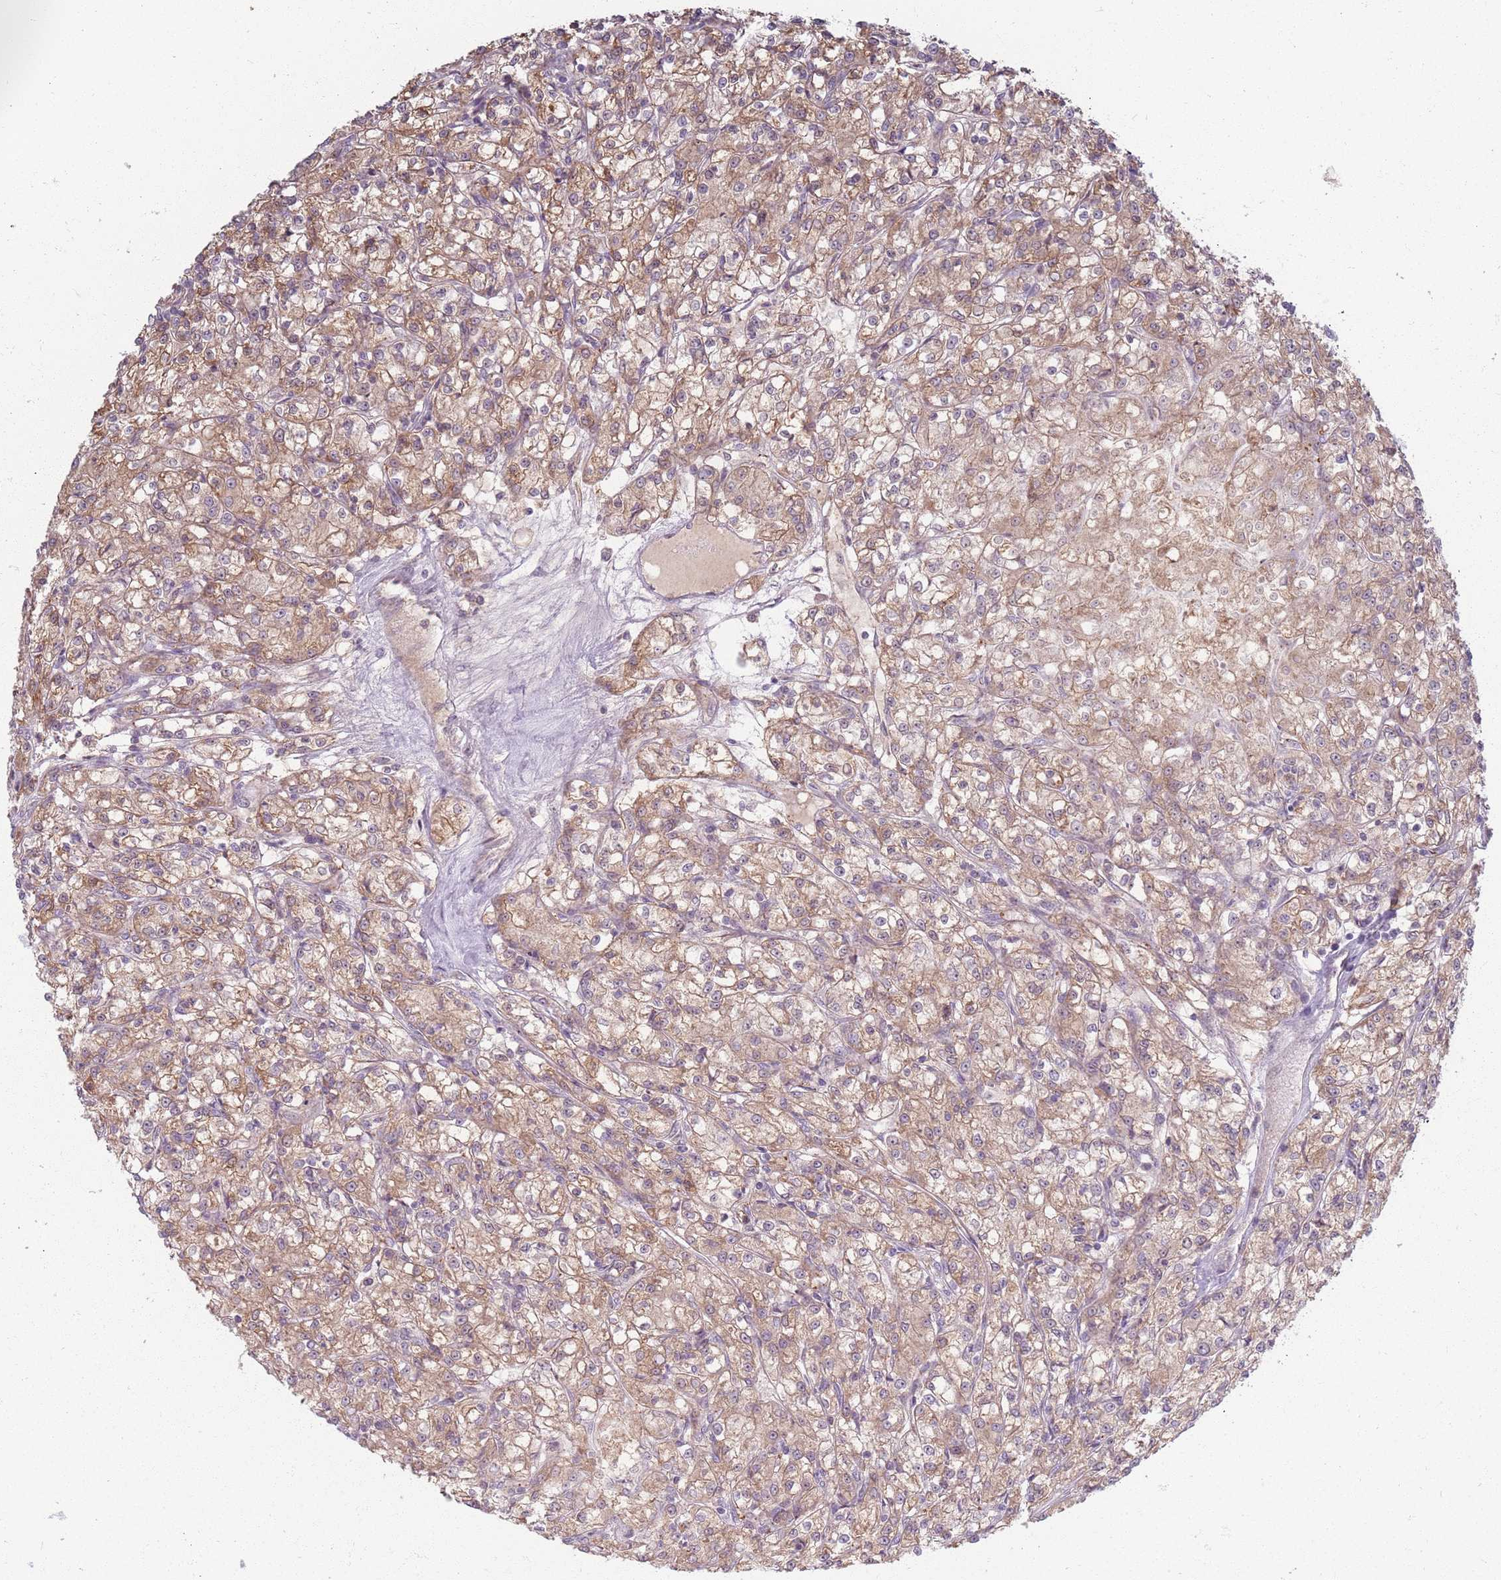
{"staining": {"intensity": "moderate", "quantity": ">75%", "location": "cytoplasmic/membranous"}, "tissue": "renal cancer", "cell_type": "Tumor cells", "image_type": "cancer", "snomed": [{"axis": "morphology", "description": "Adenocarcinoma, NOS"}, {"axis": "topography", "description": "Kidney"}], "caption": "The histopathology image exhibits staining of adenocarcinoma (renal), revealing moderate cytoplasmic/membranous protein staining (brown color) within tumor cells.", "gene": "ZDHHC2", "patient": {"sex": "female", "age": 59}}